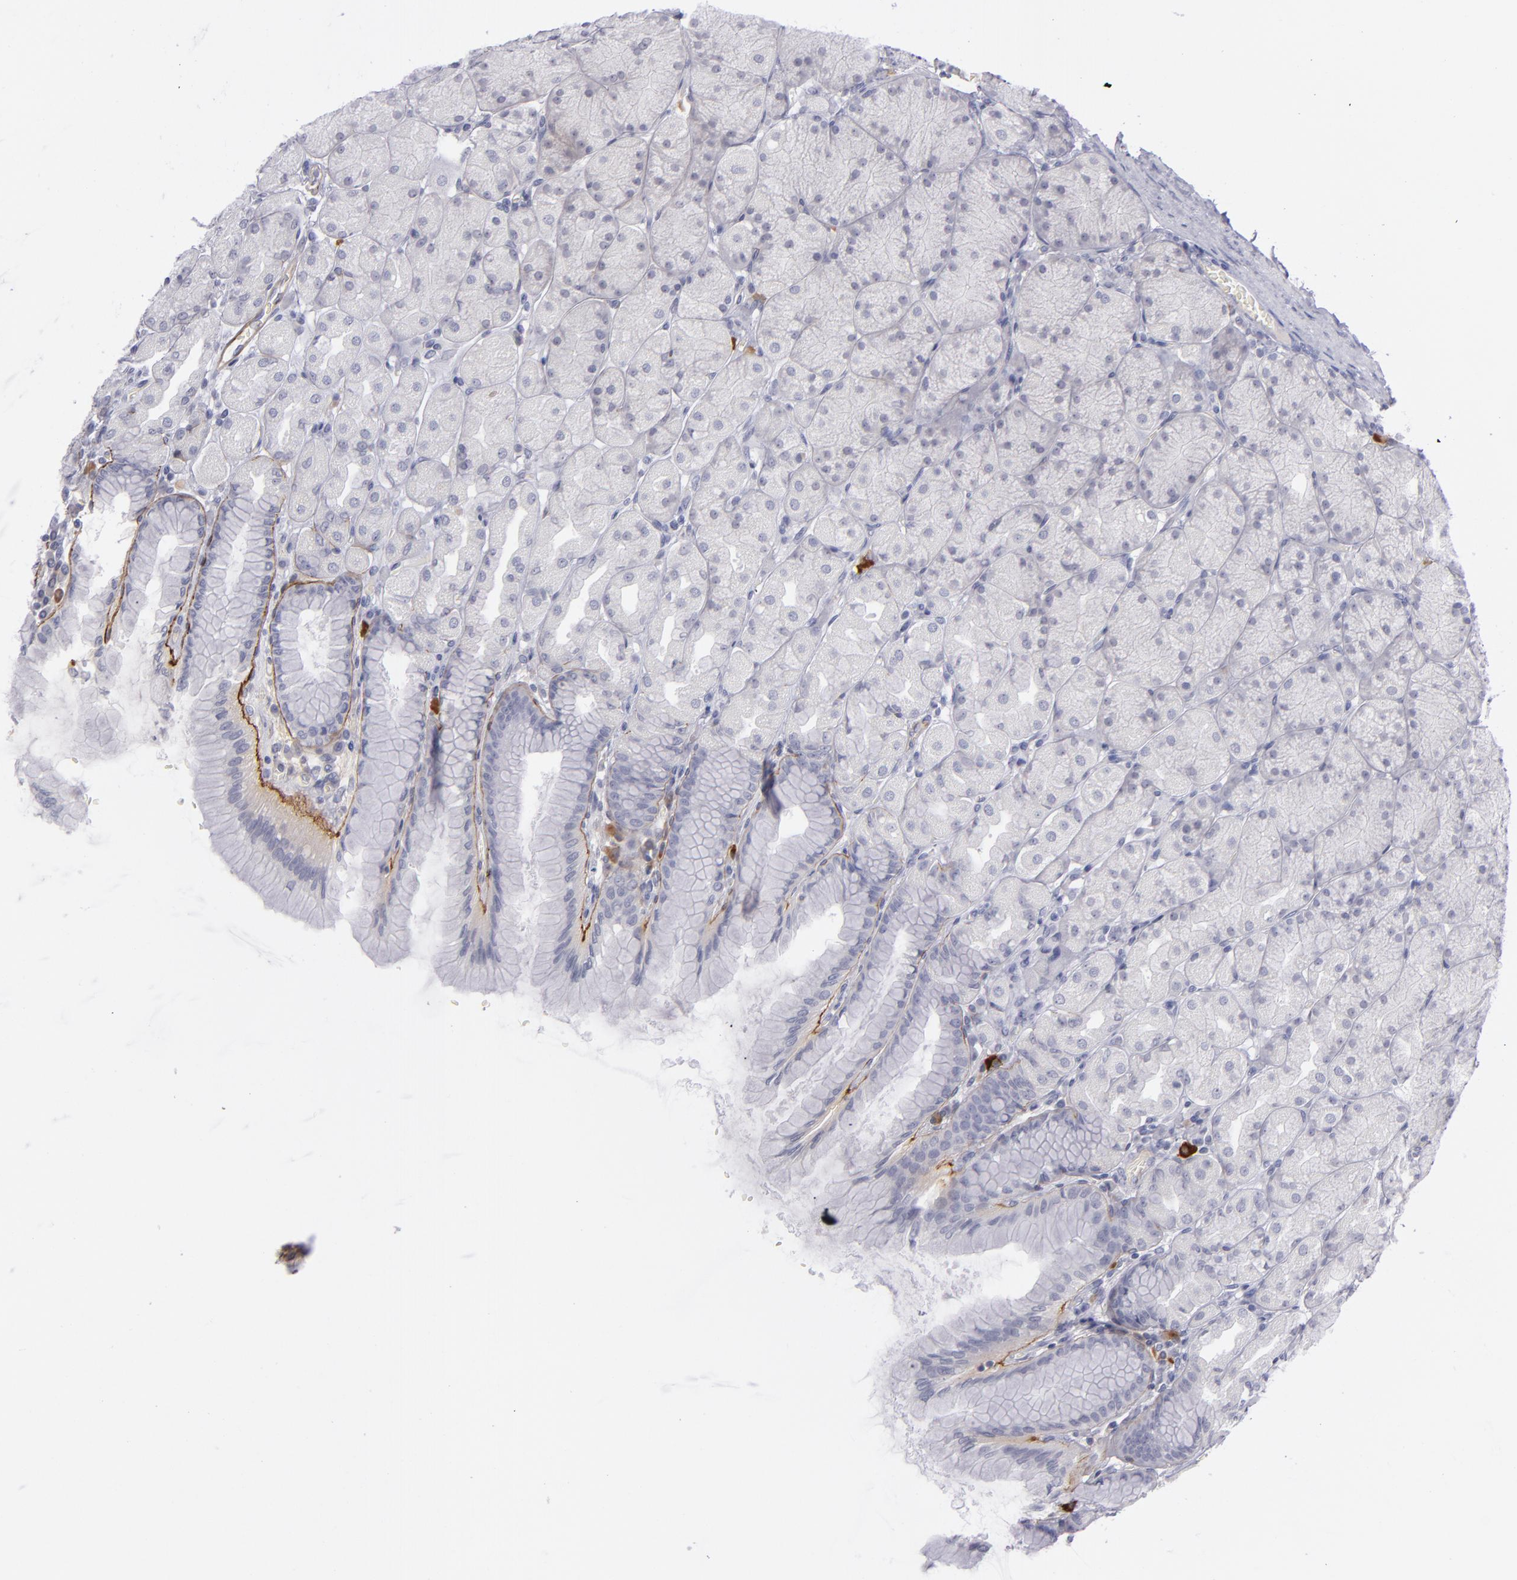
{"staining": {"intensity": "moderate", "quantity": "<25%", "location": "cytoplasmic/membranous"}, "tissue": "stomach", "cell_type": "Glandular cells", "image_type": "normal", "snomed": [{"axis": "morphology", "description": "Normal tissue, NOS"}, {"axis": "topography", "description": "Stomach, upper"}], "caption": "Glandular cells display low levels of moderate cytoplasmic/membranous staining in approximately <25% of cells in unremarkable human stomach. The staining is performed using DAB (3,3'-diaminobenzidine) brown chromogen to label protein expression. The nuclei are counter-stained blue using hematoxylin.", "gene": "ITGB4", "patient": {"sex": "female", "age": 56}}